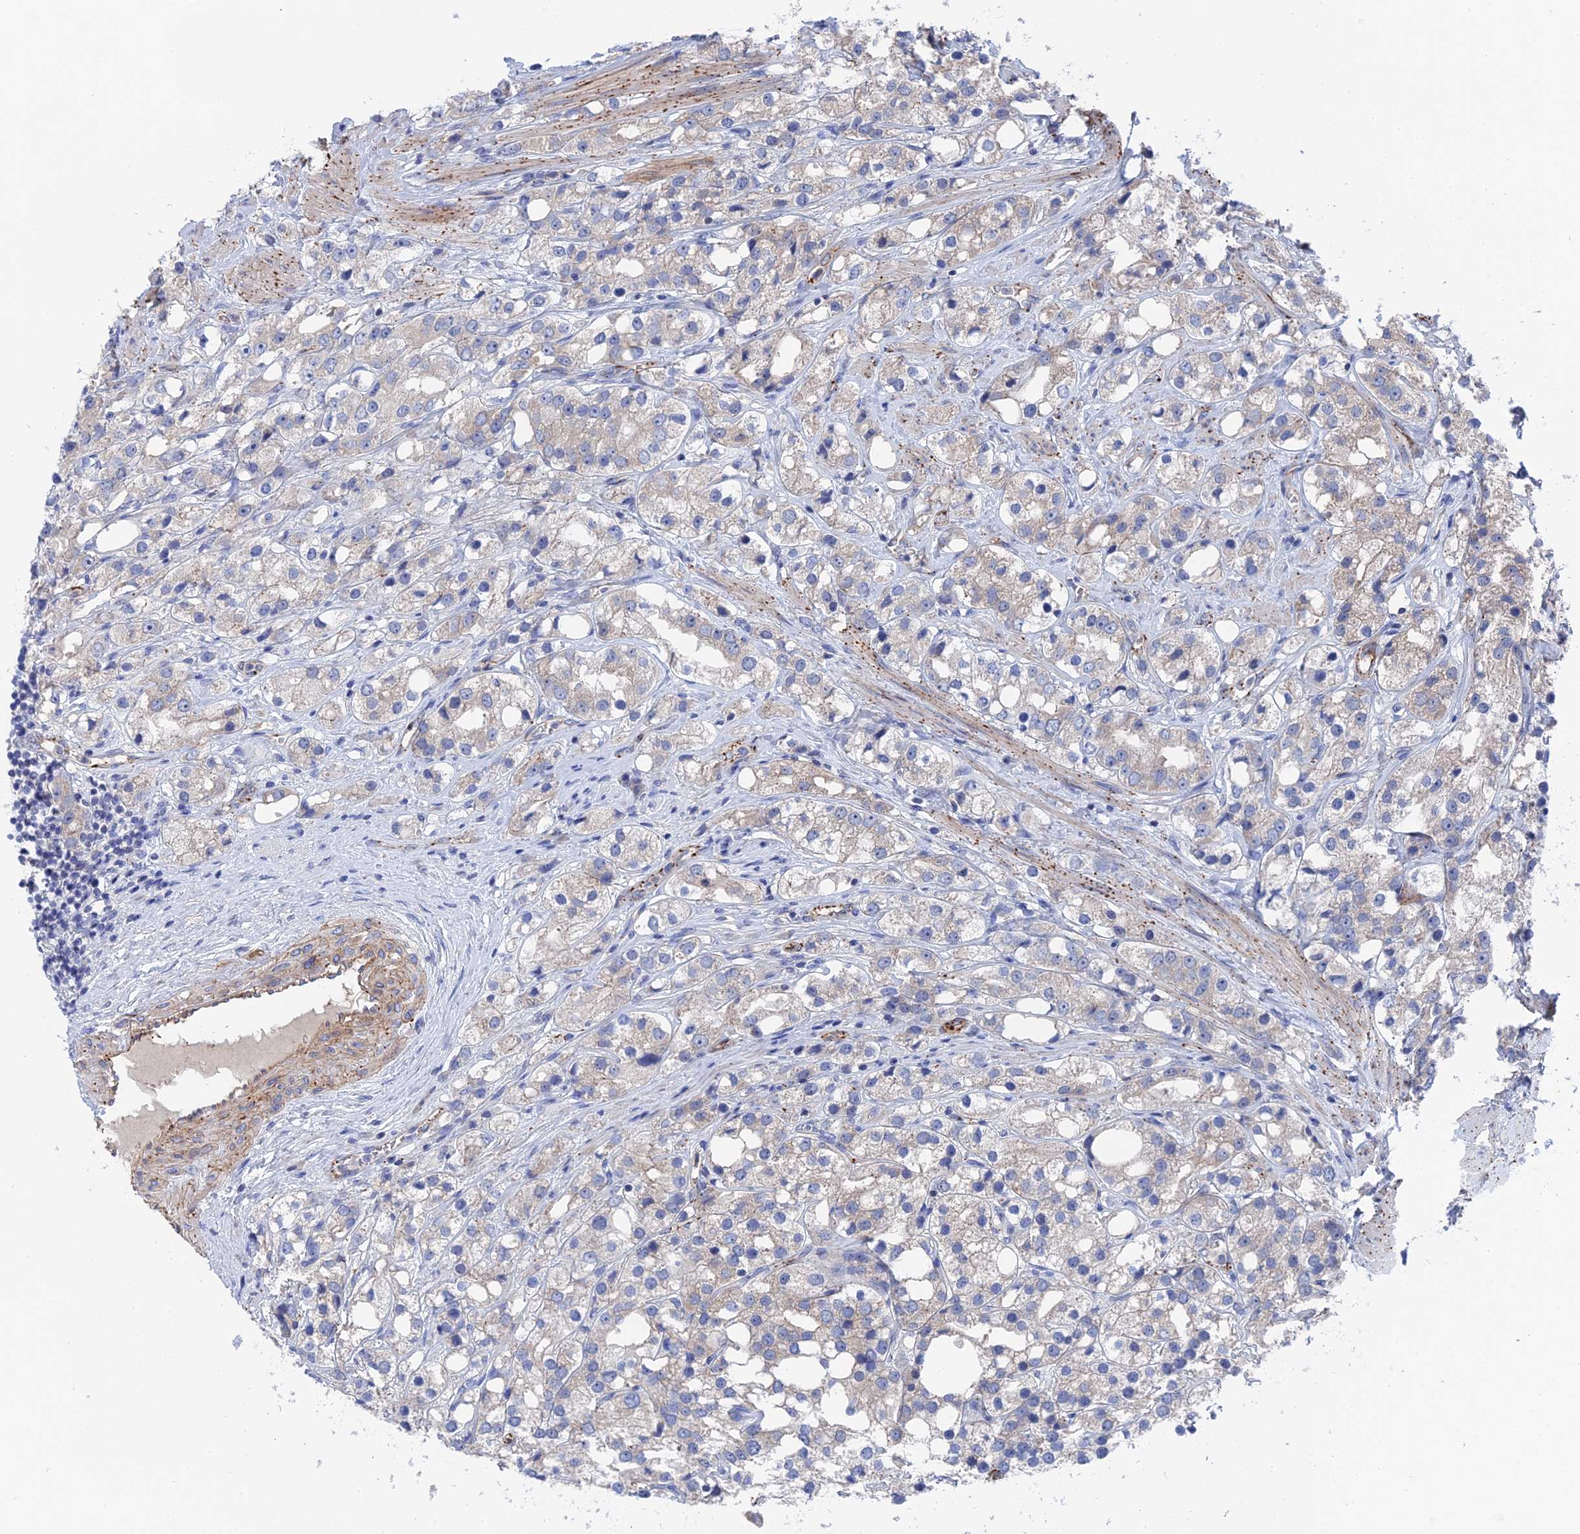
{"staining": {"intensity": "weak", "quantity": "<25%", "location": "cytoplasmic/membranous"}, "tissue": "prostate cancer", "cell_type": "Tumor cells", "image_type": "cancer", "snomed": [{"axis": "morphology", "description": "Adenocarcinoma, NOS"}, {"axis": "topography", "description": "Prostate"}], "caption": "DAB immunohistochemical staining of human prostate cancer exhibits no significant positivity in tumor cells.", "gene": "MTHFSD", "patient": {"sex": "male", "age": 79}}